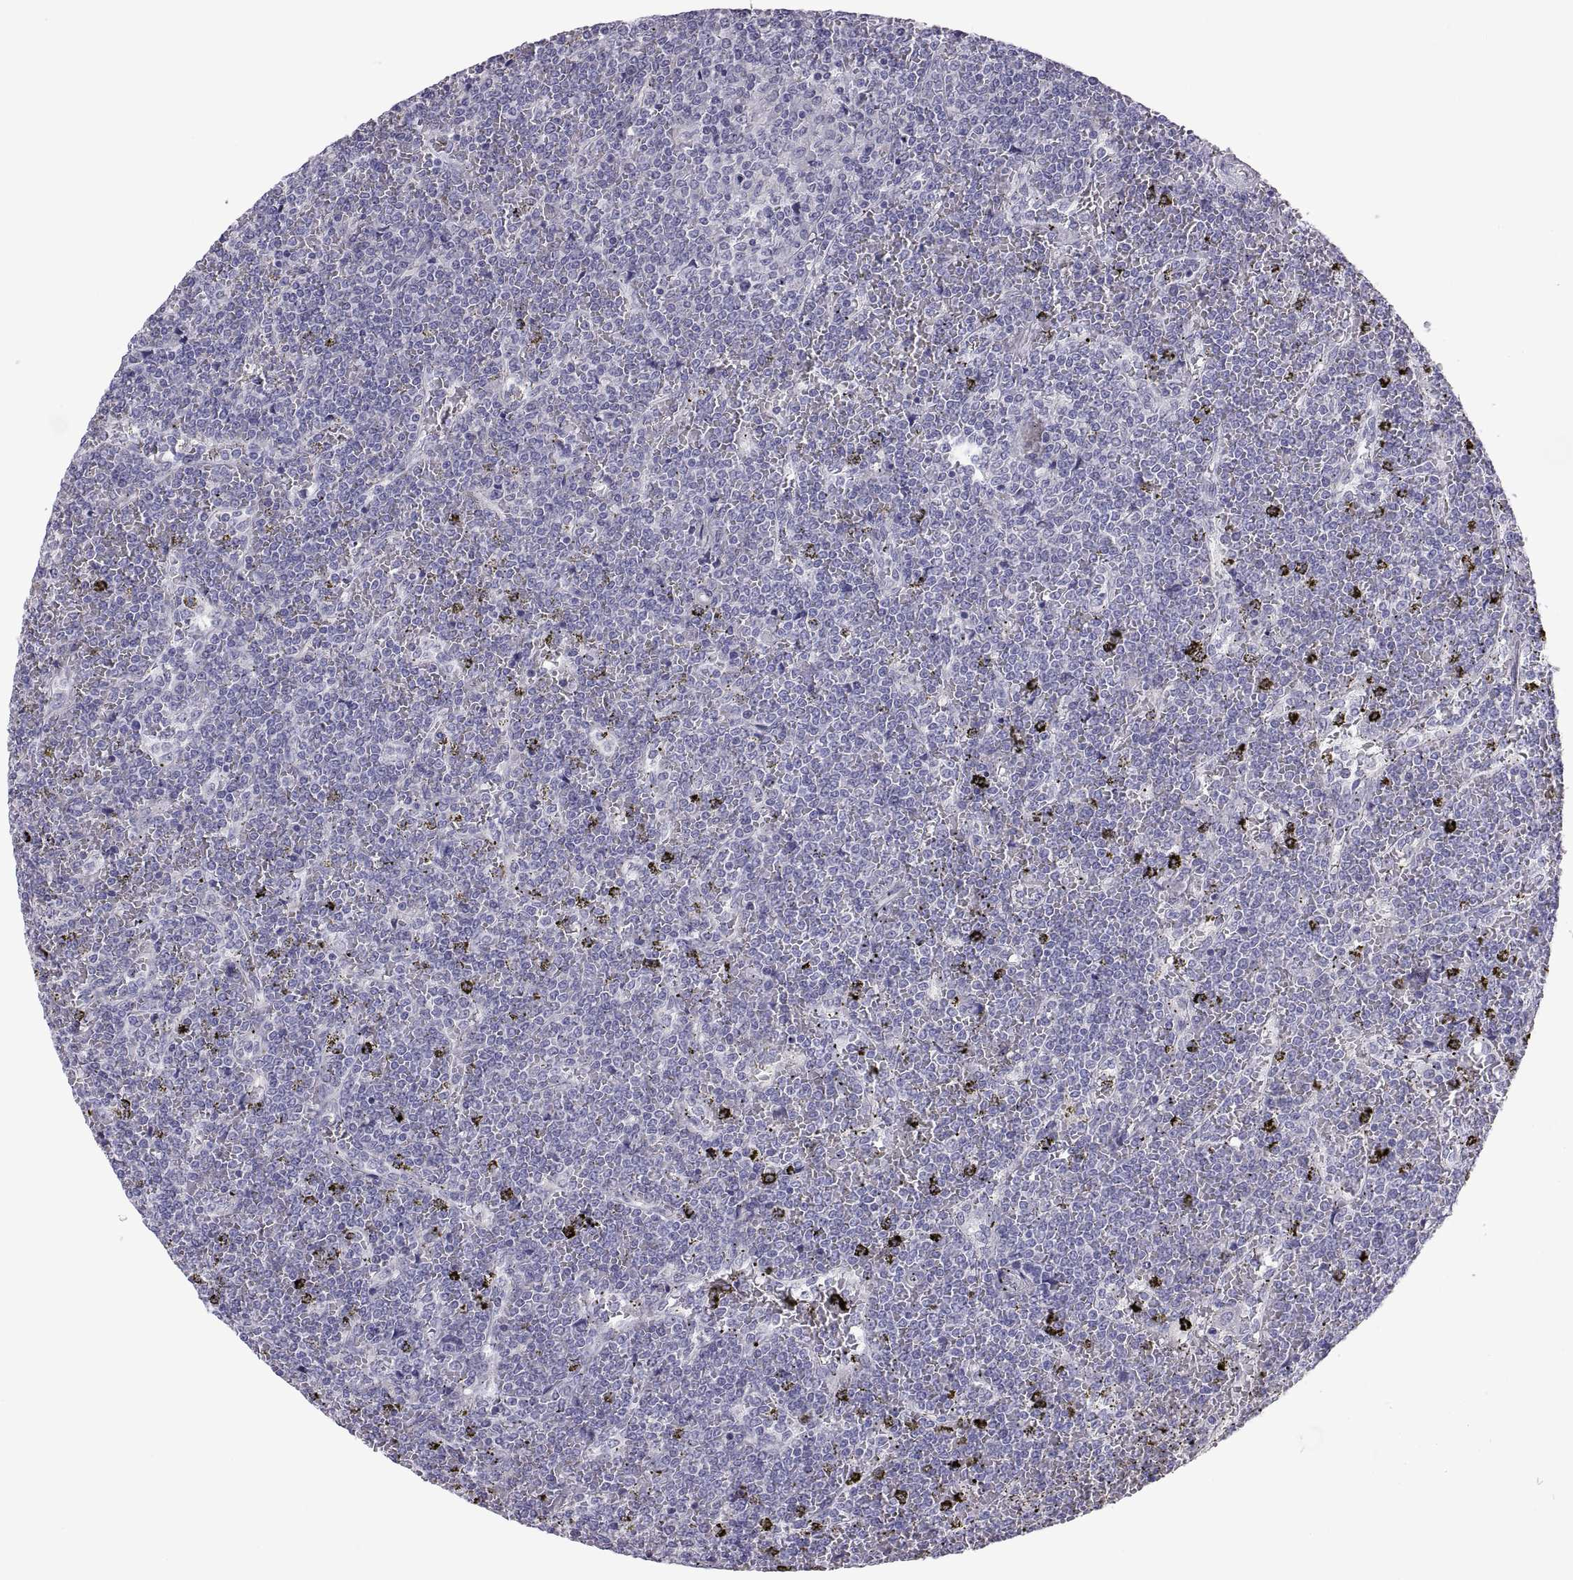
{"staining": {"intensity": "negative", "quantity": "none", "location": "none"}, "tissue": "lymphoma", "cell_type": "Tumor cells", "image_type": "cancer", "snomed": [{"axis": "morphology", "description": "Malignant lymphoma, non-Hodgkin's type, Low grade"}, {"axis": "topography", "description": "Spleen"}], "caption": "IHC micrograph of human lymphoma stained for a protein (brown), which demonstrates no staining in tumor cells. The staining is performed using DAB brown chromogen with nuclei counter-stained in using hematoxylin.", "gene": "FAM170A", "patient": {"sex": "female", "age": 19}}